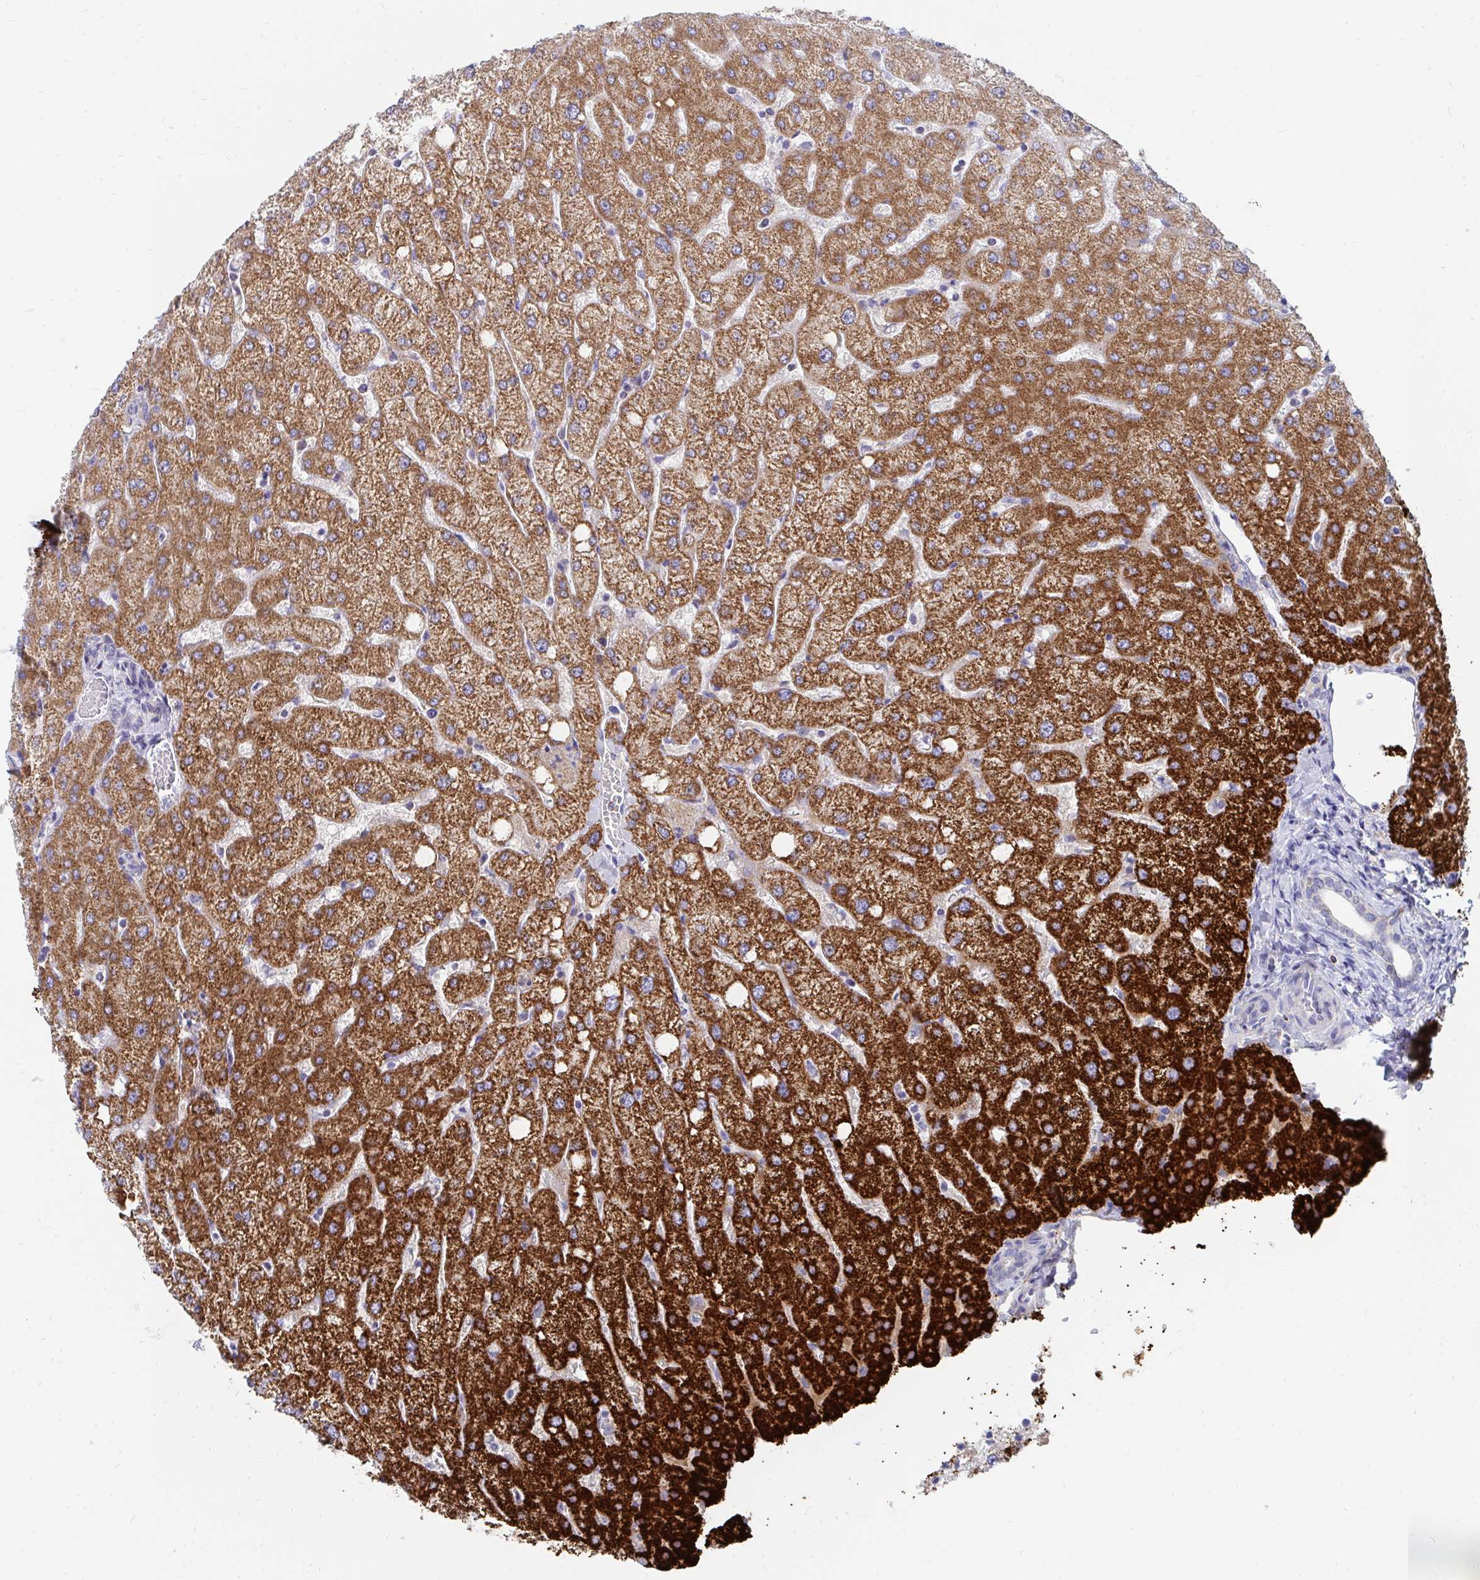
{"staining": {"intensity": "negative", "quantity": "none", "location": "none"}, "tissue": "liver", "cell_type": "Cholangiocytes", "image_type": "normal", "snomed": [{"axis": "morphology", "description": "Normal tissue, NOS"}, {"axis": "topography", "description": "Liver"}], "caption": "Micrograph shows no protein staining in cholangiocytes of normal liver. Nuclei are stained in blue.", "gene": "PC", "patient": {"sex": "female", "age": 54}}